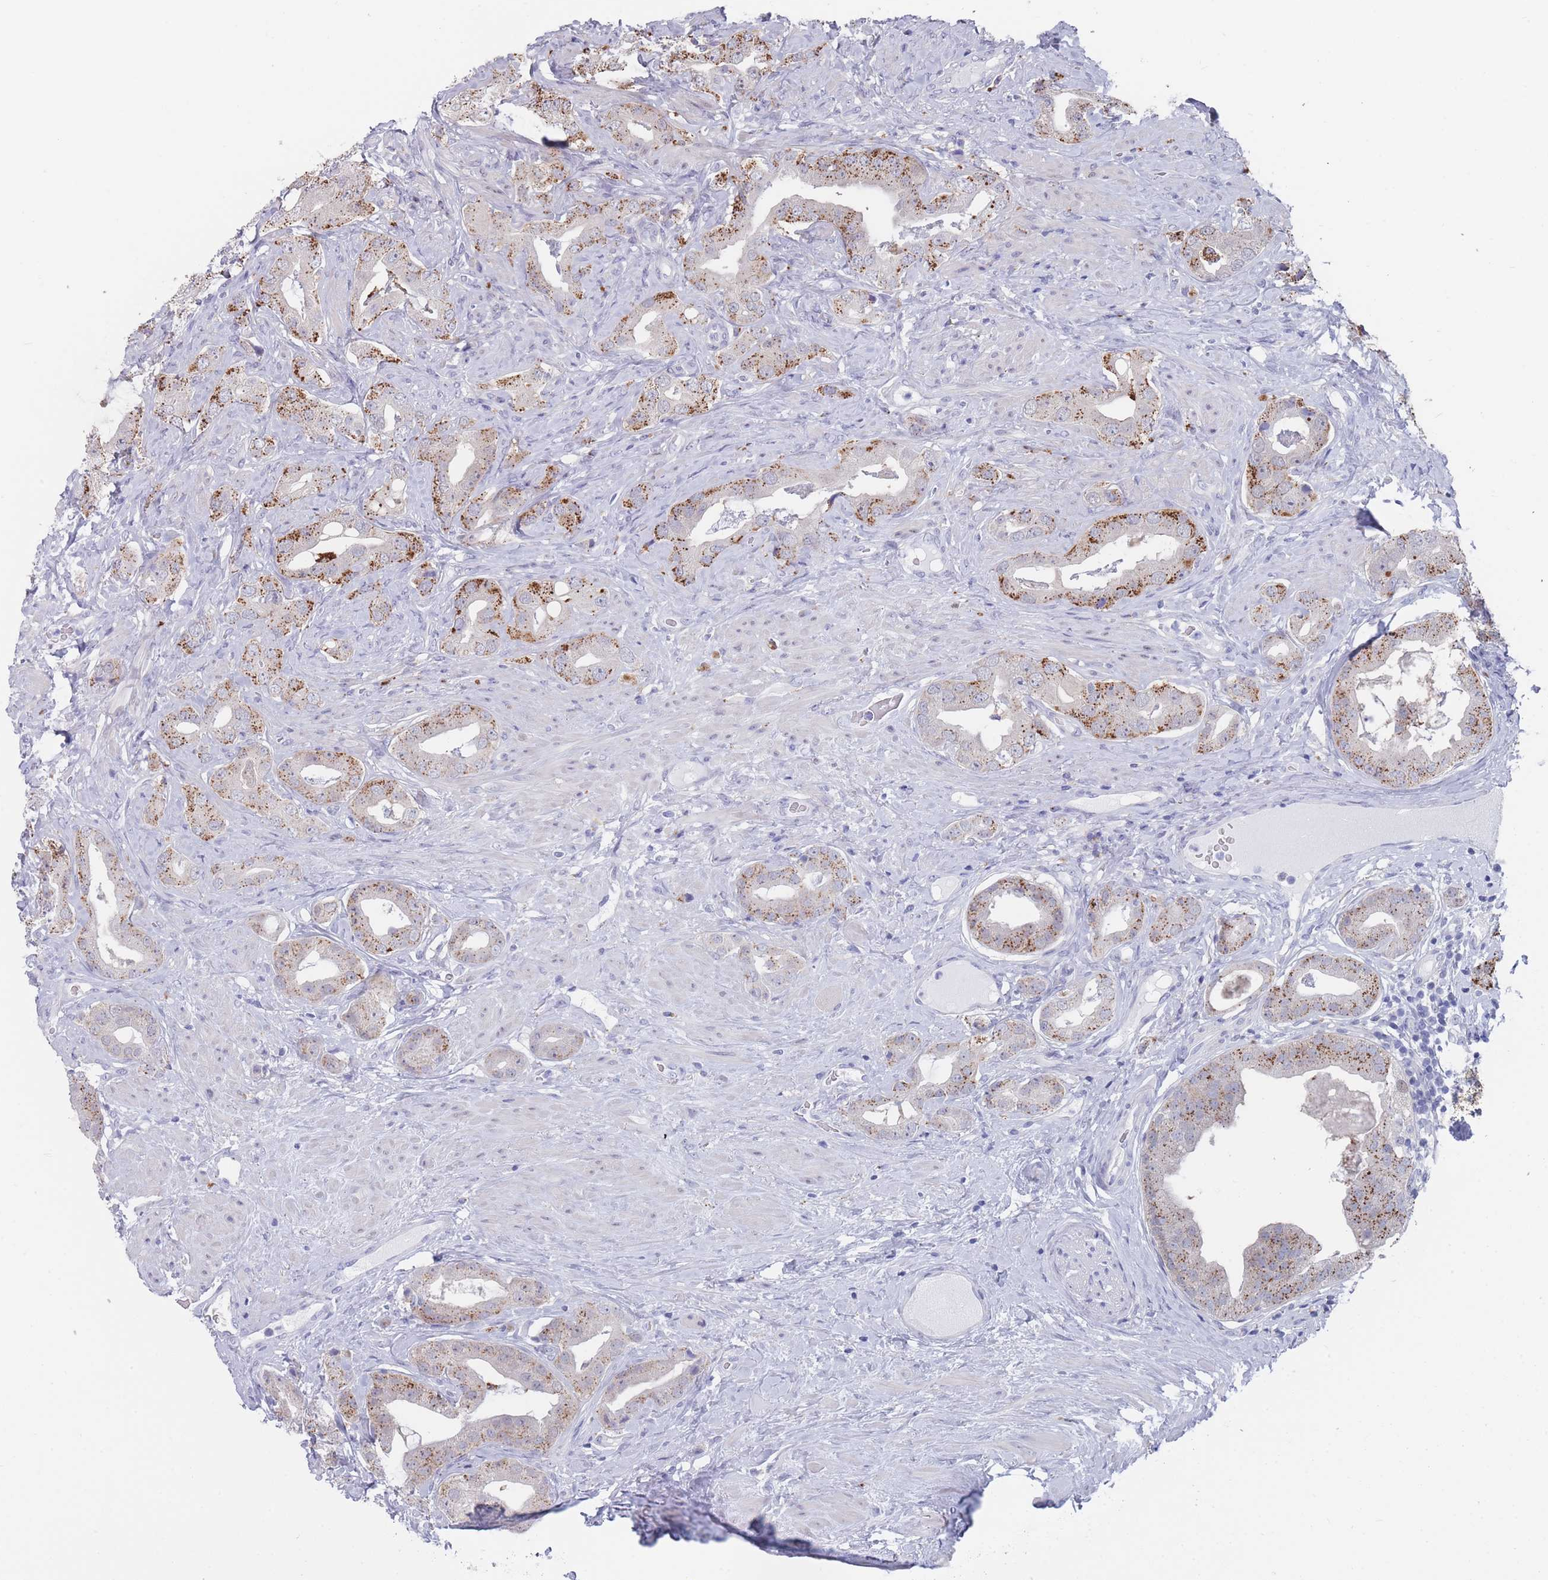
{"staining": {"intensity": "moderate", "quantity": "25%-75%", "location": "cytoplasmic/membranous"}, "tissue": "prostate cancer", "cell_type": "Tumor cells", "image_type": "cancer", "snomed": [{"axis": "morphology", "description": "Adenocarcinoma, High grade"}, {"axis": "topography", "description": "Prostate"}], "caption": "Immunohistochemistry (IHC) photomicrograph of neoplastic tissue: high-grade adenocarcinoma (prostate) stained using immunohistochemistry shows medium levels of moderate protein expression localized specifically in the cytoplasmic/membranous of tumor cells, appearing as a cytoplasmic/membranous brown color.", "gene": "CYP51A1", "patient": {"sex": "male", "age": 63}}